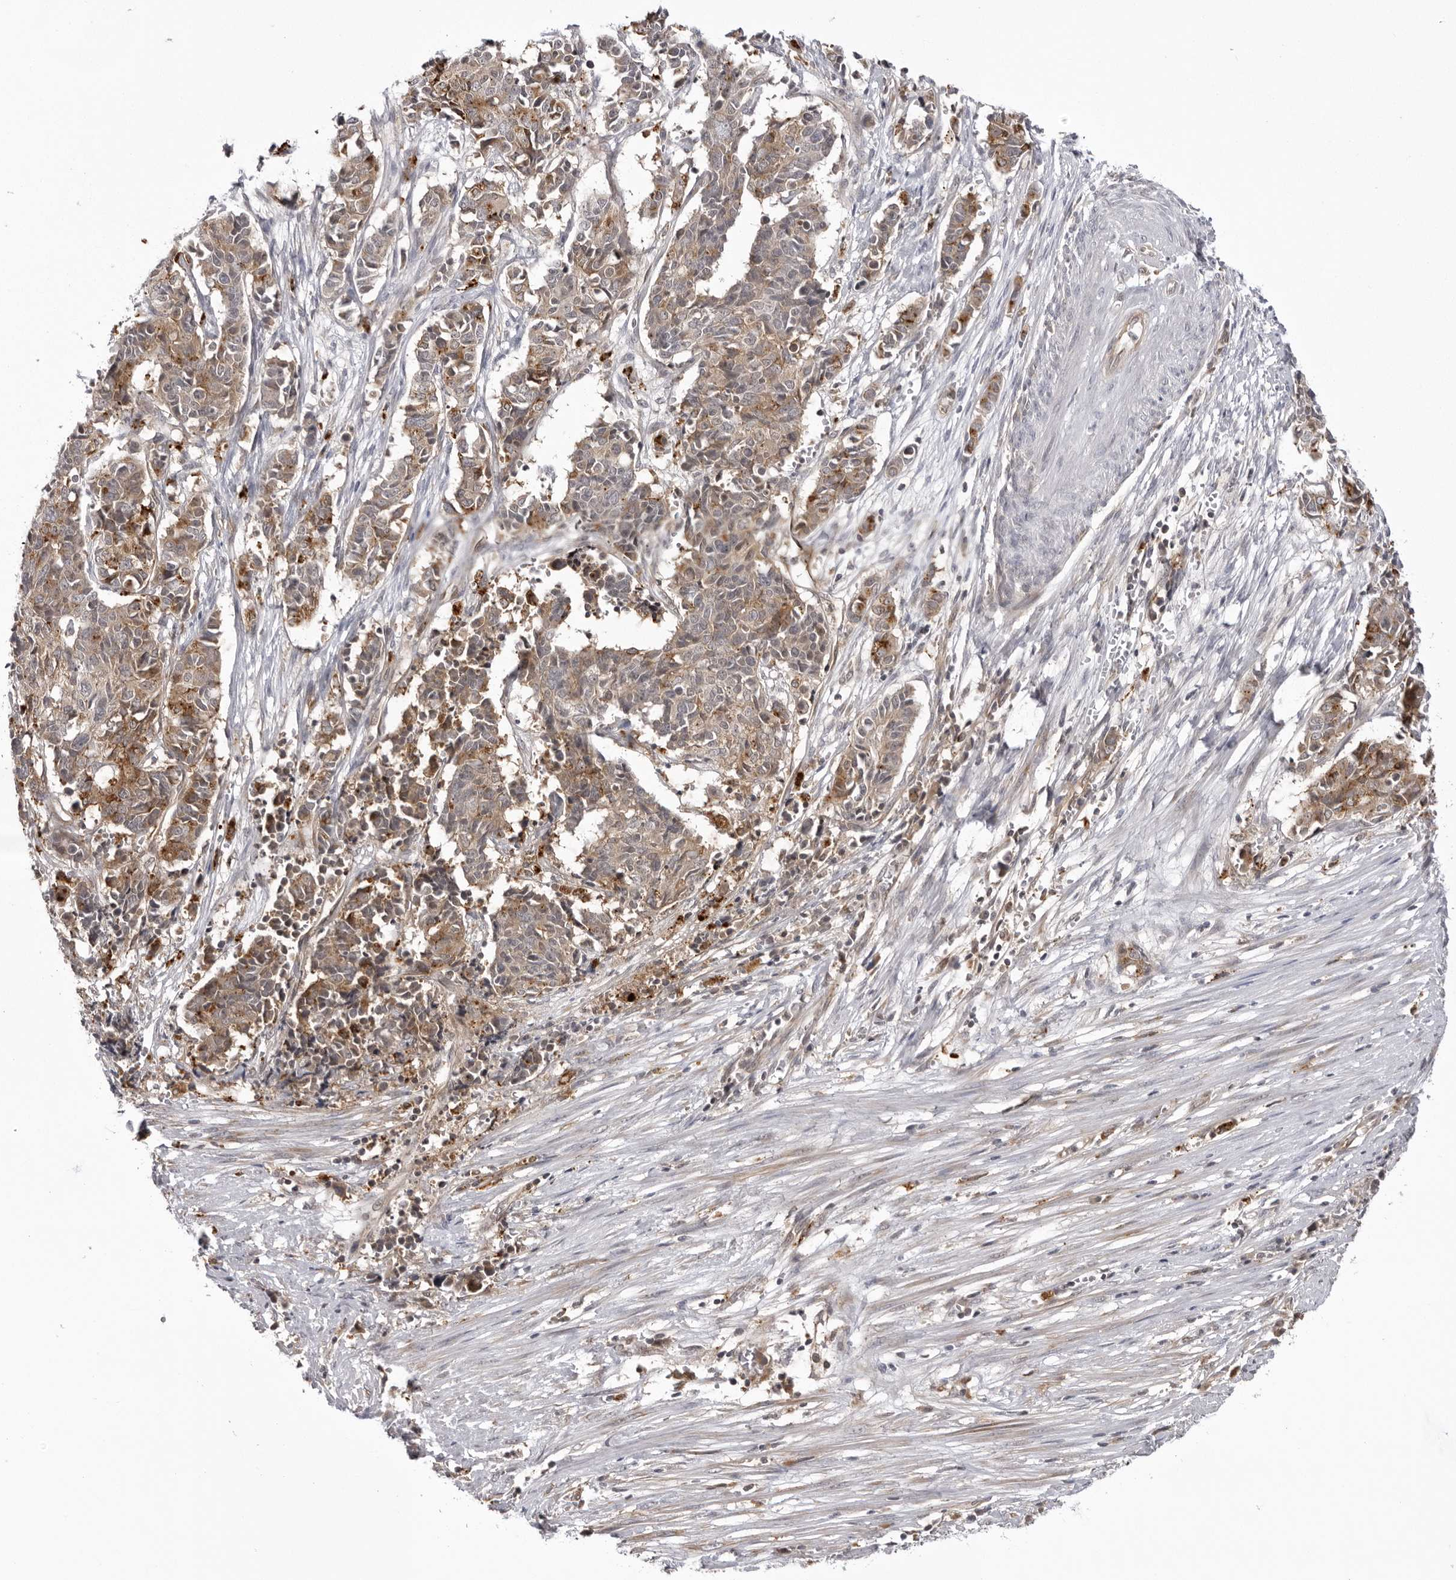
{"staining": {"intensity": "weak", "quantity": ">75%", "location": "cytoplasmic/membranous"}, "tissue": "cervical cancer", "cell_type": "Tumor cells", "image_type": "cancer", "snomed": [{"axis": "morphology", "description": "Normal tissue, NOS"}, {"axis": "morphology", "description": "Squamous cell carcinoma, NOS"}, {"axis": "topography", "description": "Cervix"}], "caption": "Protein expression analysis of cervical cancer (squamous cell carcinoma) exhibits weak cytoplasmic/membranous staining in approximately >75% of tumor cells.", "gene": "USP43", "patient": {"sex": "female", "age": 35}}